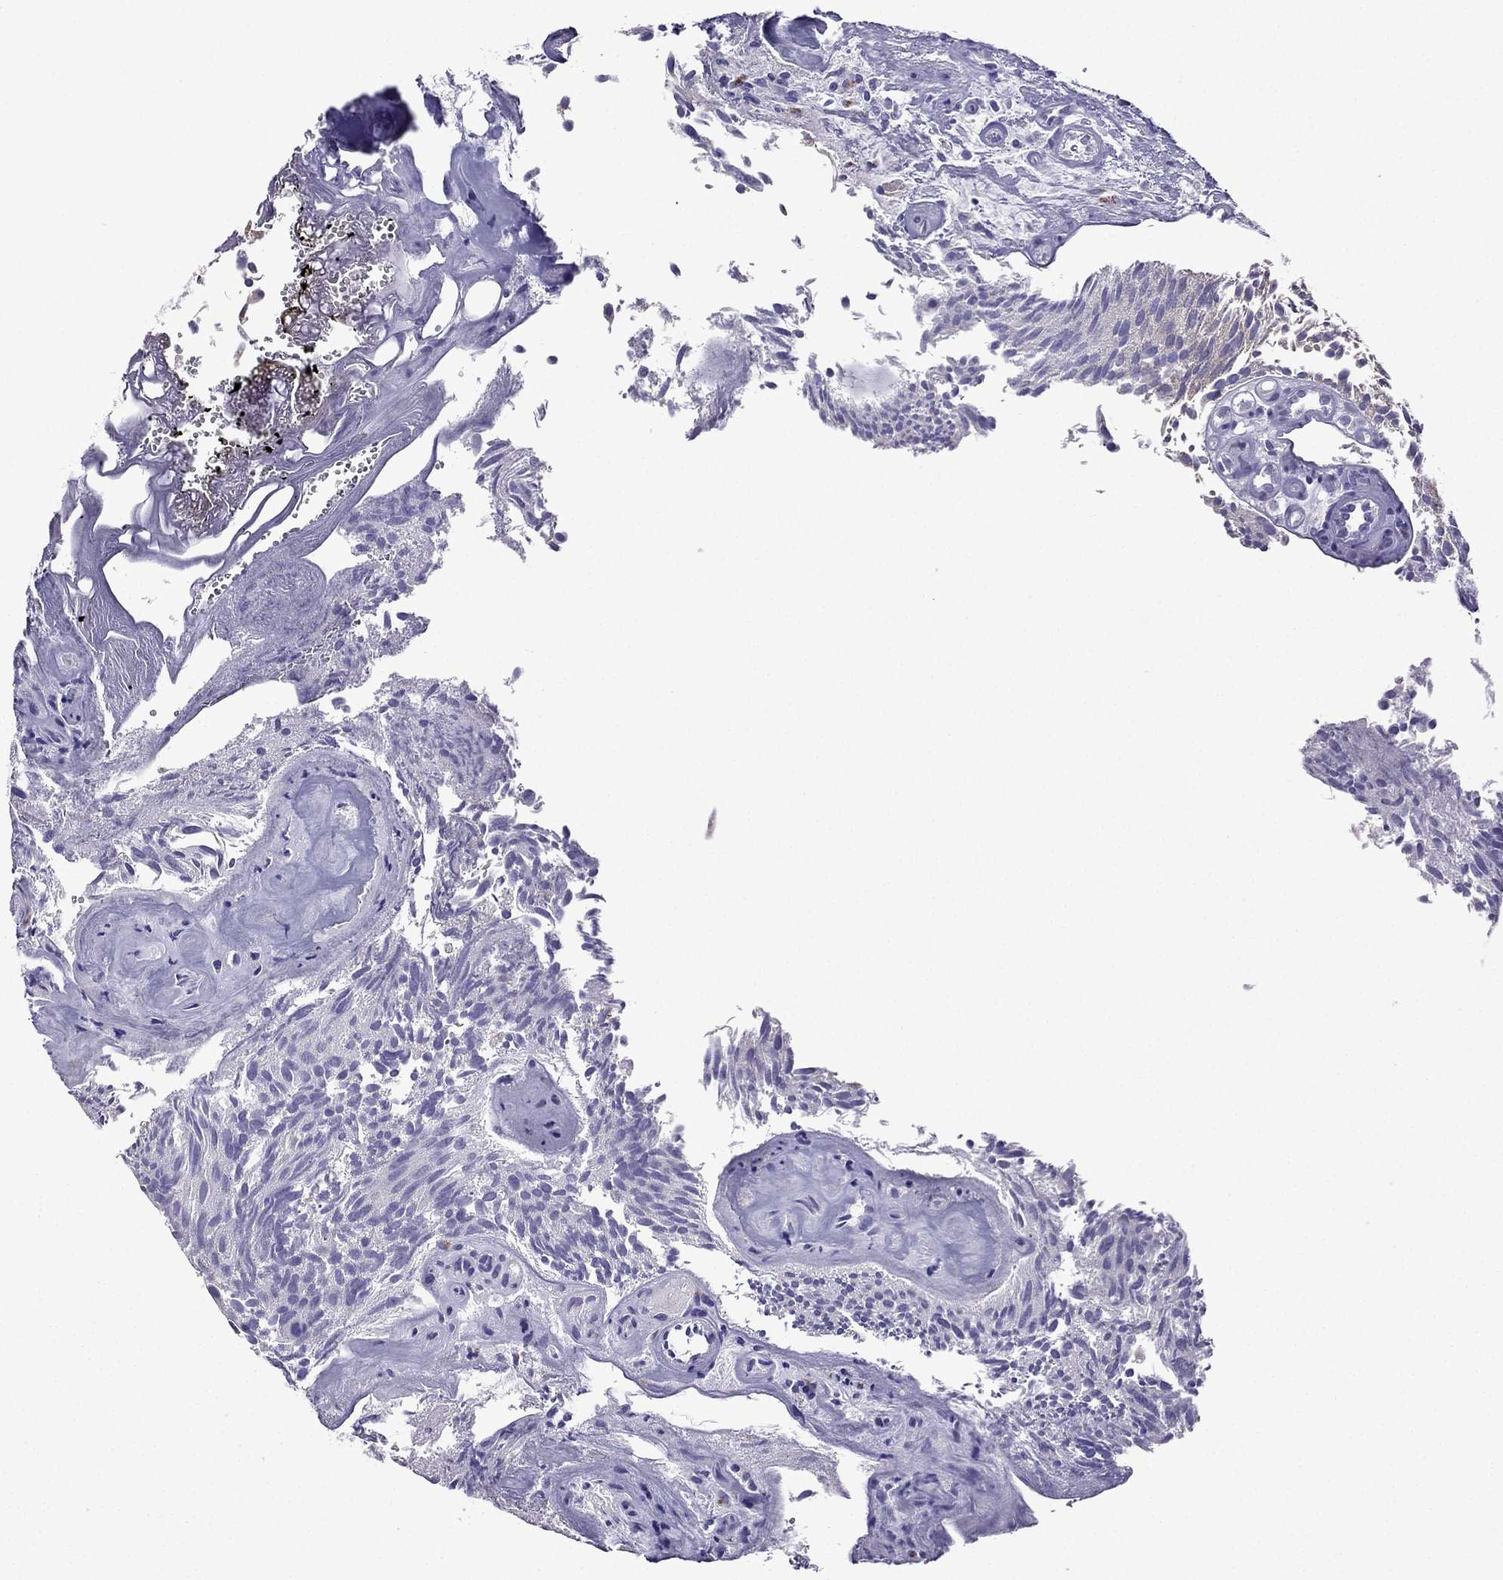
{"staining": {"intensity": "negative", "quantity": "none", "location": "none"}, "tissue": "urothelial cancer", "cell_type": "Tumor cells", "image_type": "cancer", "snomed": [{"axis": "morphology", "description": "Urothelial carcinoma, Low grade"}, {"axis": "topography", "description": "Urinary bladder"}], "caption": "IHC of human urothelial carcinoma (low-grade) shows no positivity in tumor cells.", "gene": "TTN", "patient": {"sex": "female", "age": 87}}